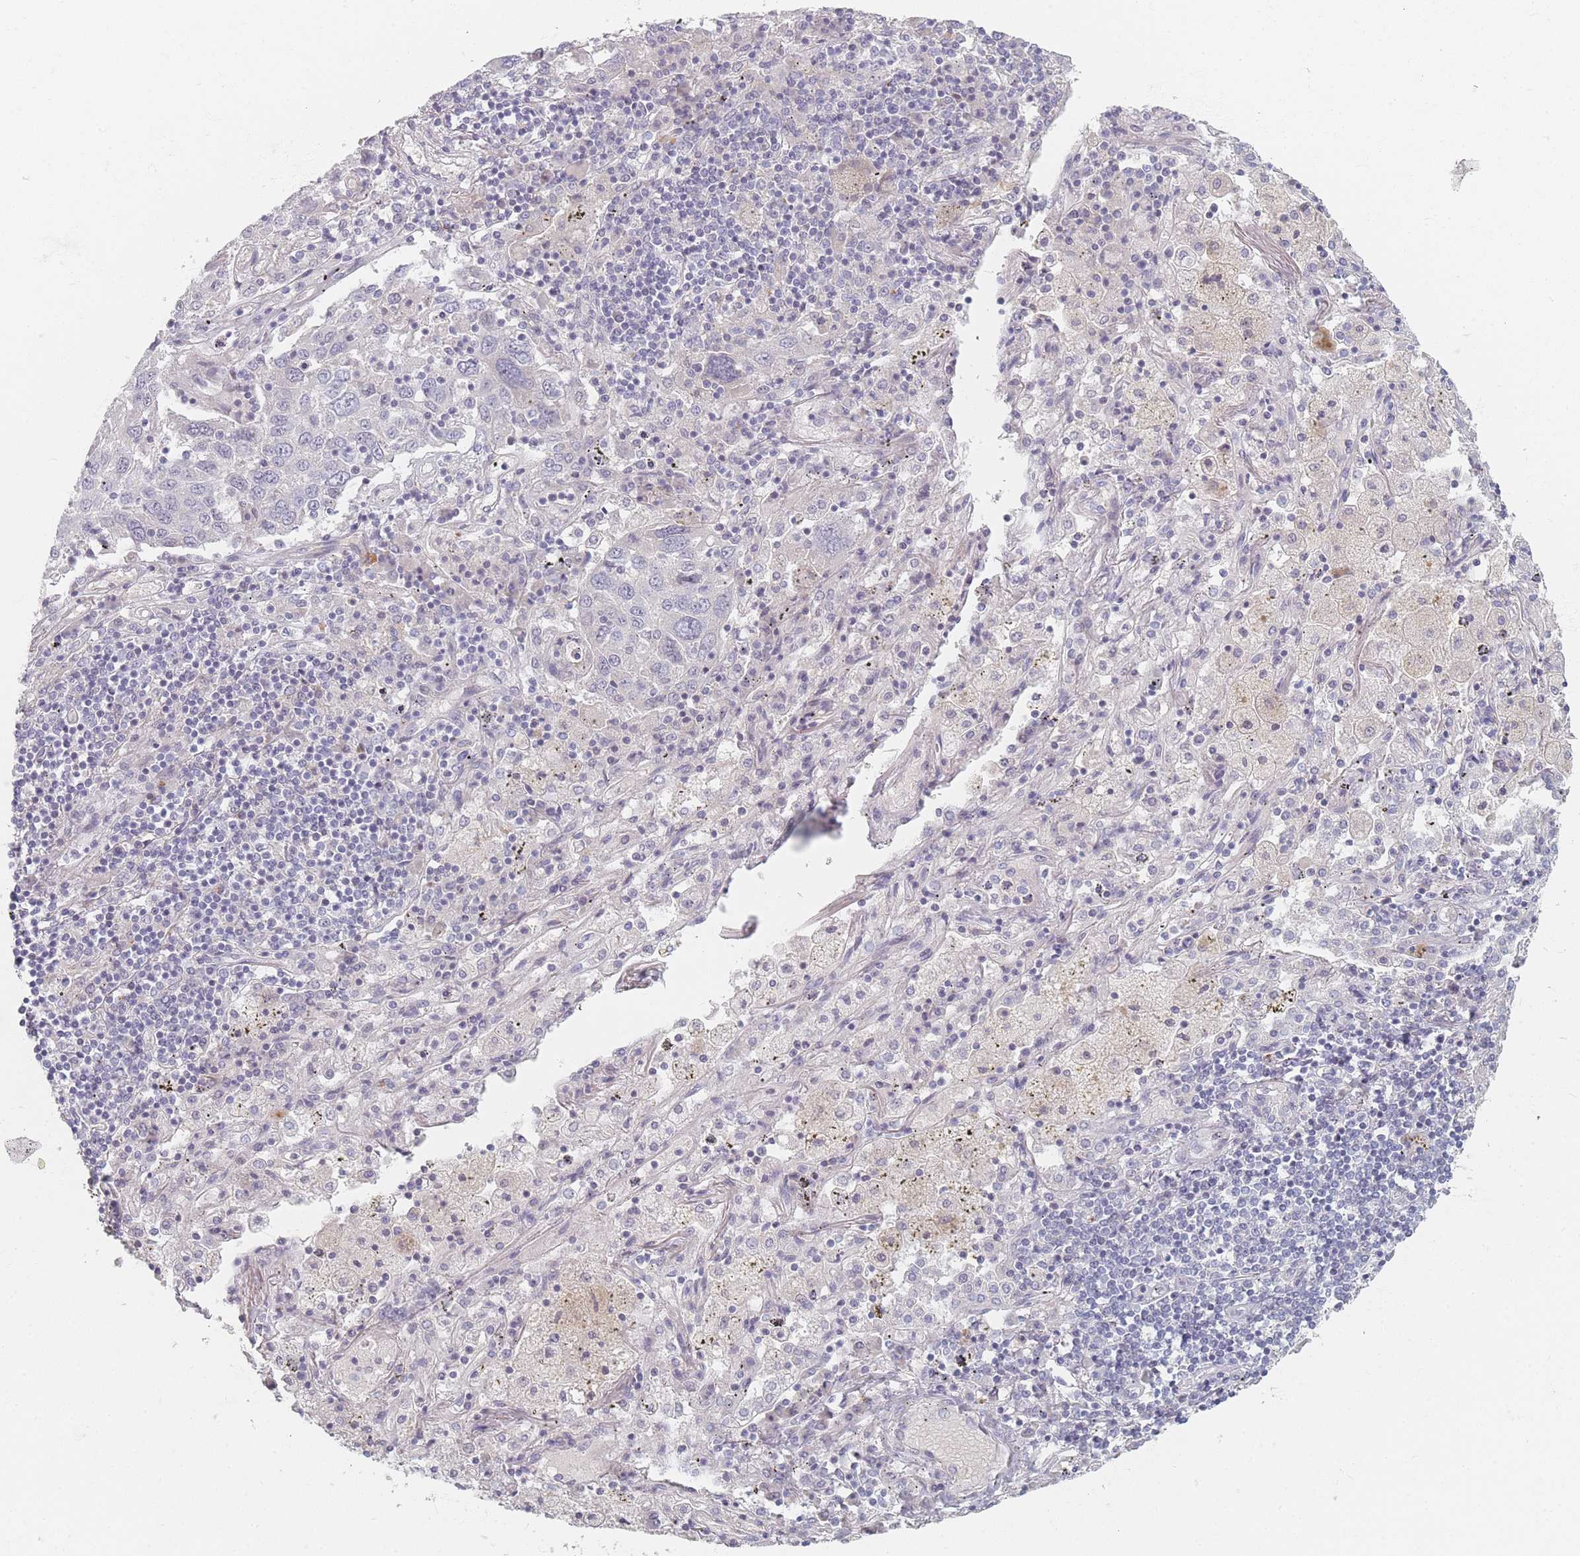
{"staining": {"intensity": "negative", "quantity": "none", "location": "none"}, "tissue": "lung cancer", "cell_type": "Tumor cells", "image_type": "cancer", "snomed": [{"axis": "morphology", "description": "Squamous cell carcinoma, NOS"}, {"axis": "topography", "description": "Lung"}], "caption": "Photomicrograph shows no protein expression in tumor cells of lung cancer (squamous cell carcinoma) tissue.", "gene": "TMOD1", "patient": {"sex": "male", "age": 65}}